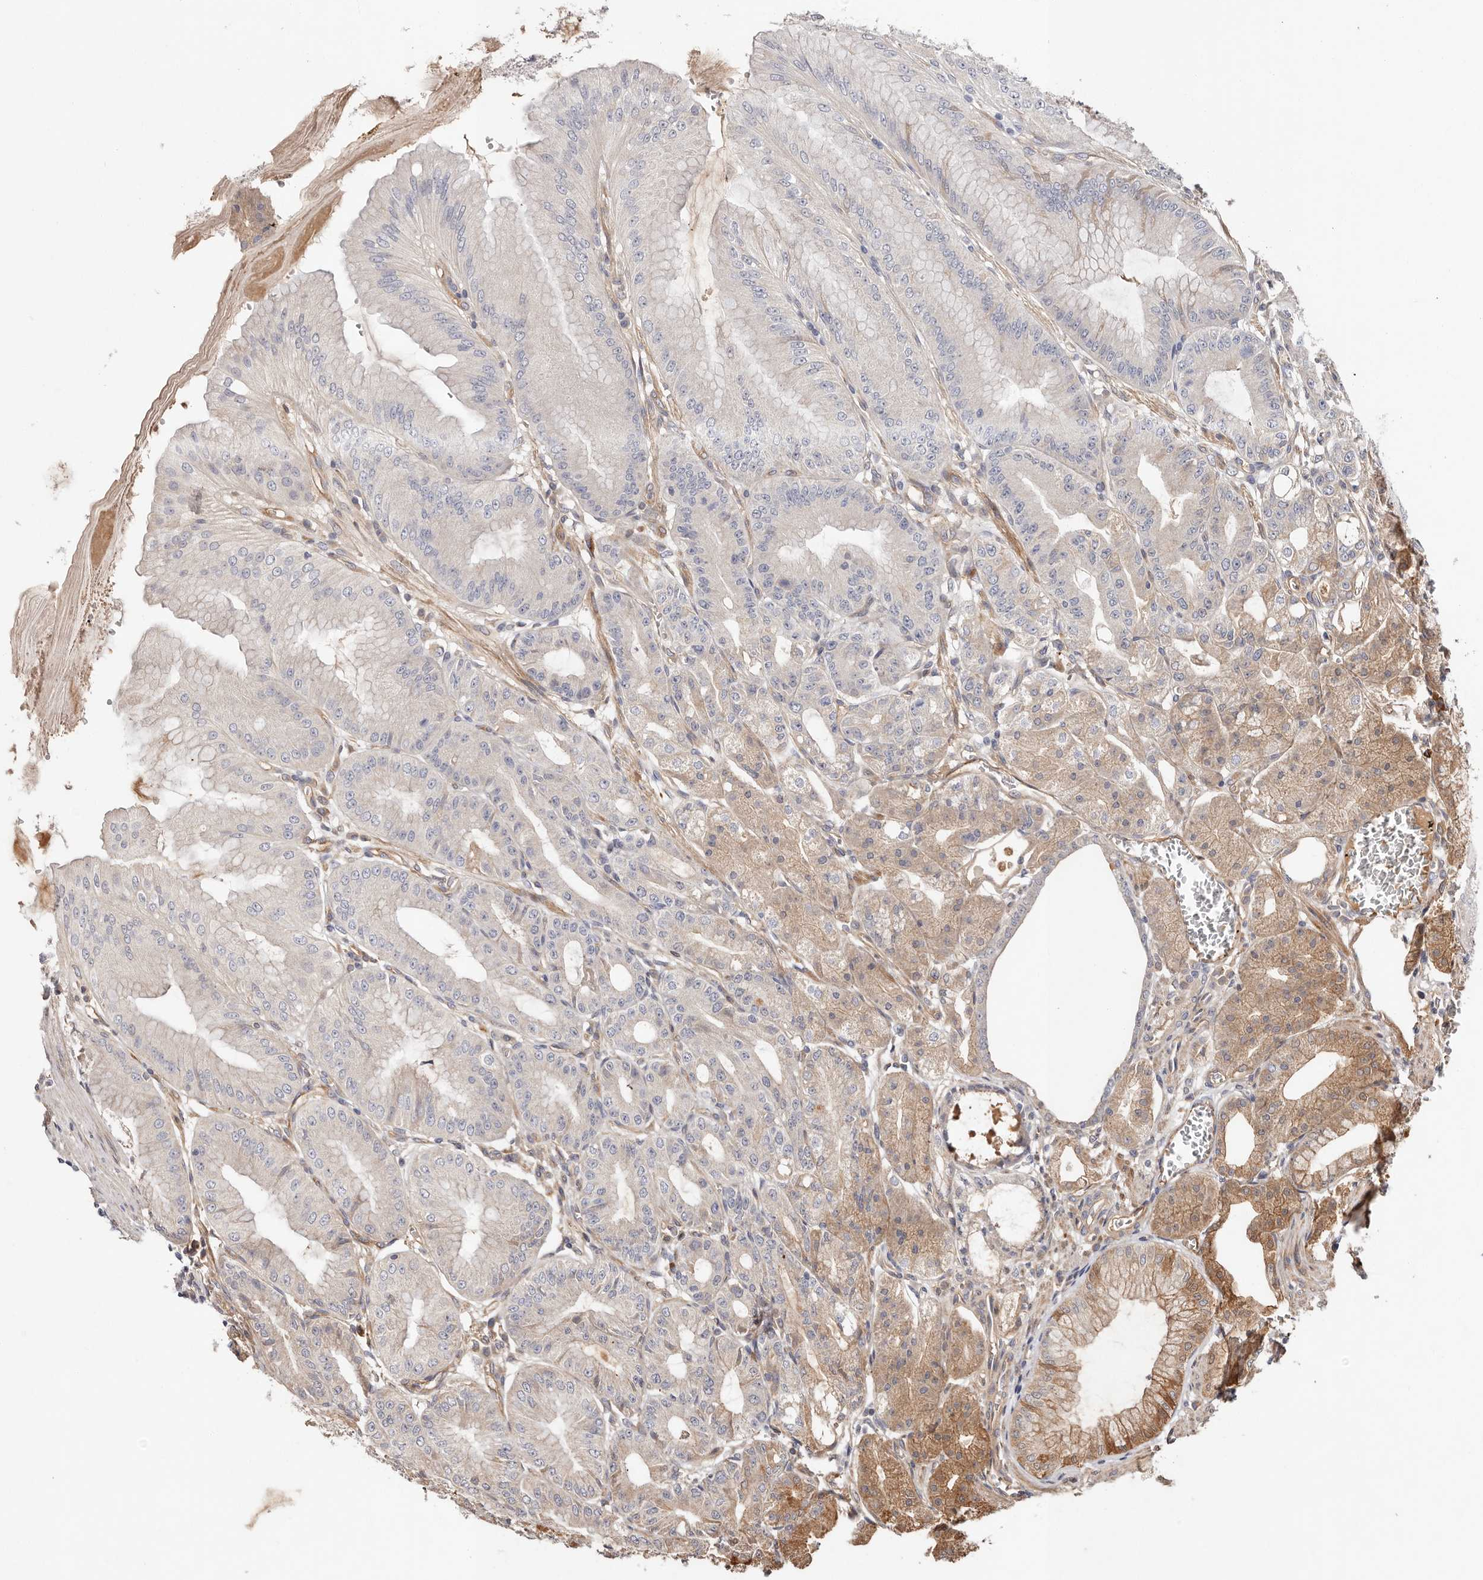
{"staining": {"intensity": "moderate", "quantity": "25%-75%", "location": "cytoplasmic/membranous"}, "tissue": "stomach", "cell_type": "Glandular cells", "image_type": "normal", "snomed": [{"axis": "morphology", "description": "Normal tissue, NOS"}, {"axis": "topography", "description": "Stomach, lower"}], "caption": "Immunohistochemistry (IHC) photomicrograph of benign stomach: human stomach stained using immunohistochemistry displays medium levels of moderate protein expression localized specifically in the cytoplasmic/membranous of glandular cells, appearing as a cytoplasmic/membranous brown color.", "gene": "MACF1", "patient": {"sex": "male", "age": 71}}